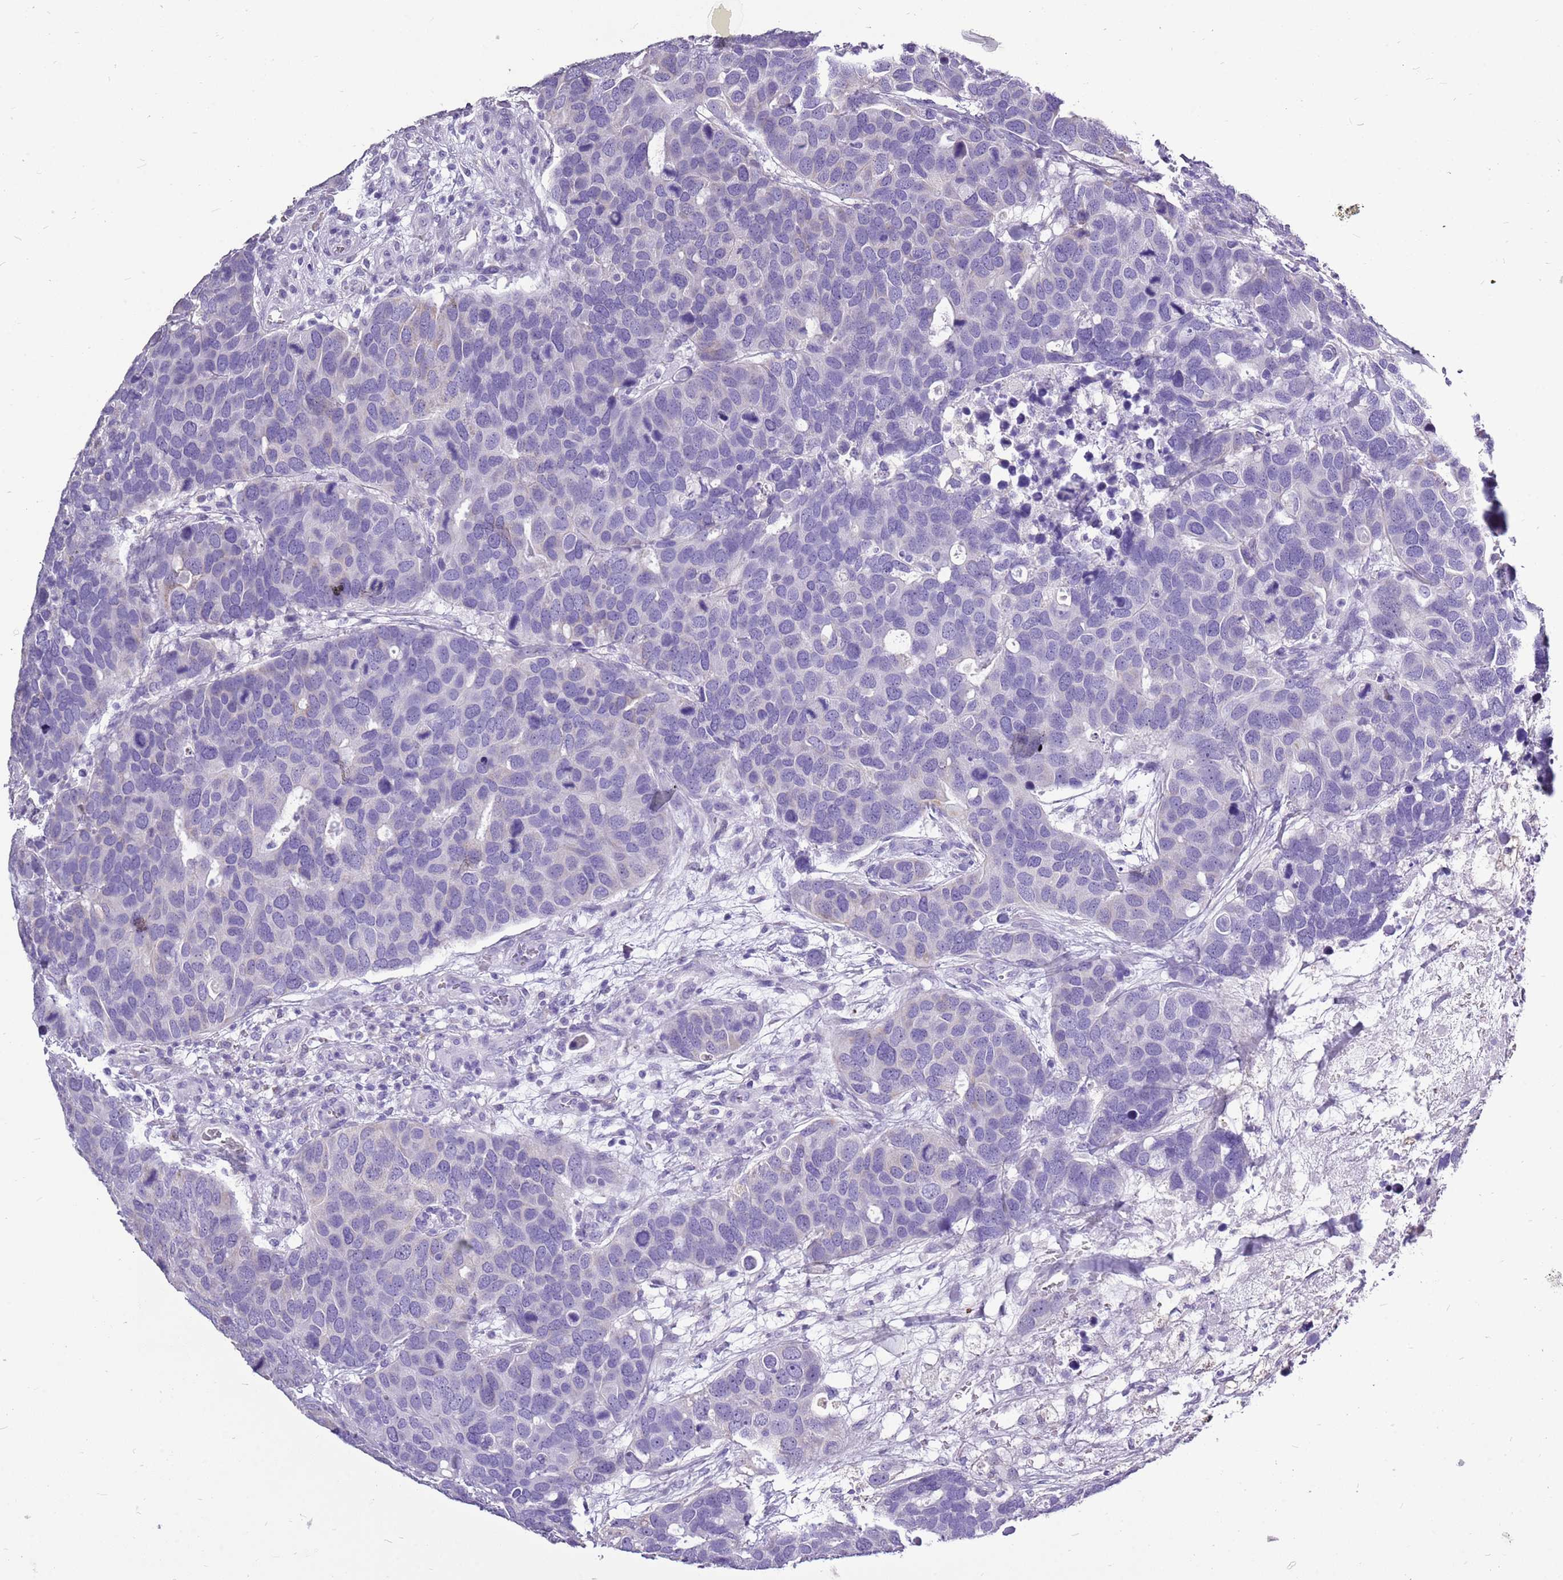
{"staining": {"intensity": "negative", "quantity": "none", "location": "none"}, "tissue": "breast cancer", "cell_type": "Tumor cells", "image_type": "cancer", "snomed": [{"axis": "morphology", "description": "Duct carcinoma"}, {"axis": "topography", "description": "Breast"}], "caption": "Tumor cells show no significant protein positivity in infiltrating ductal carcinoma (breast). (Brightfield microscopy of DAB (3,3'-diaminobenzidine) immunohistochemistry at high magnification).", "gene": "ACSS3", "patient": {"sex": "female", "age": 83}}